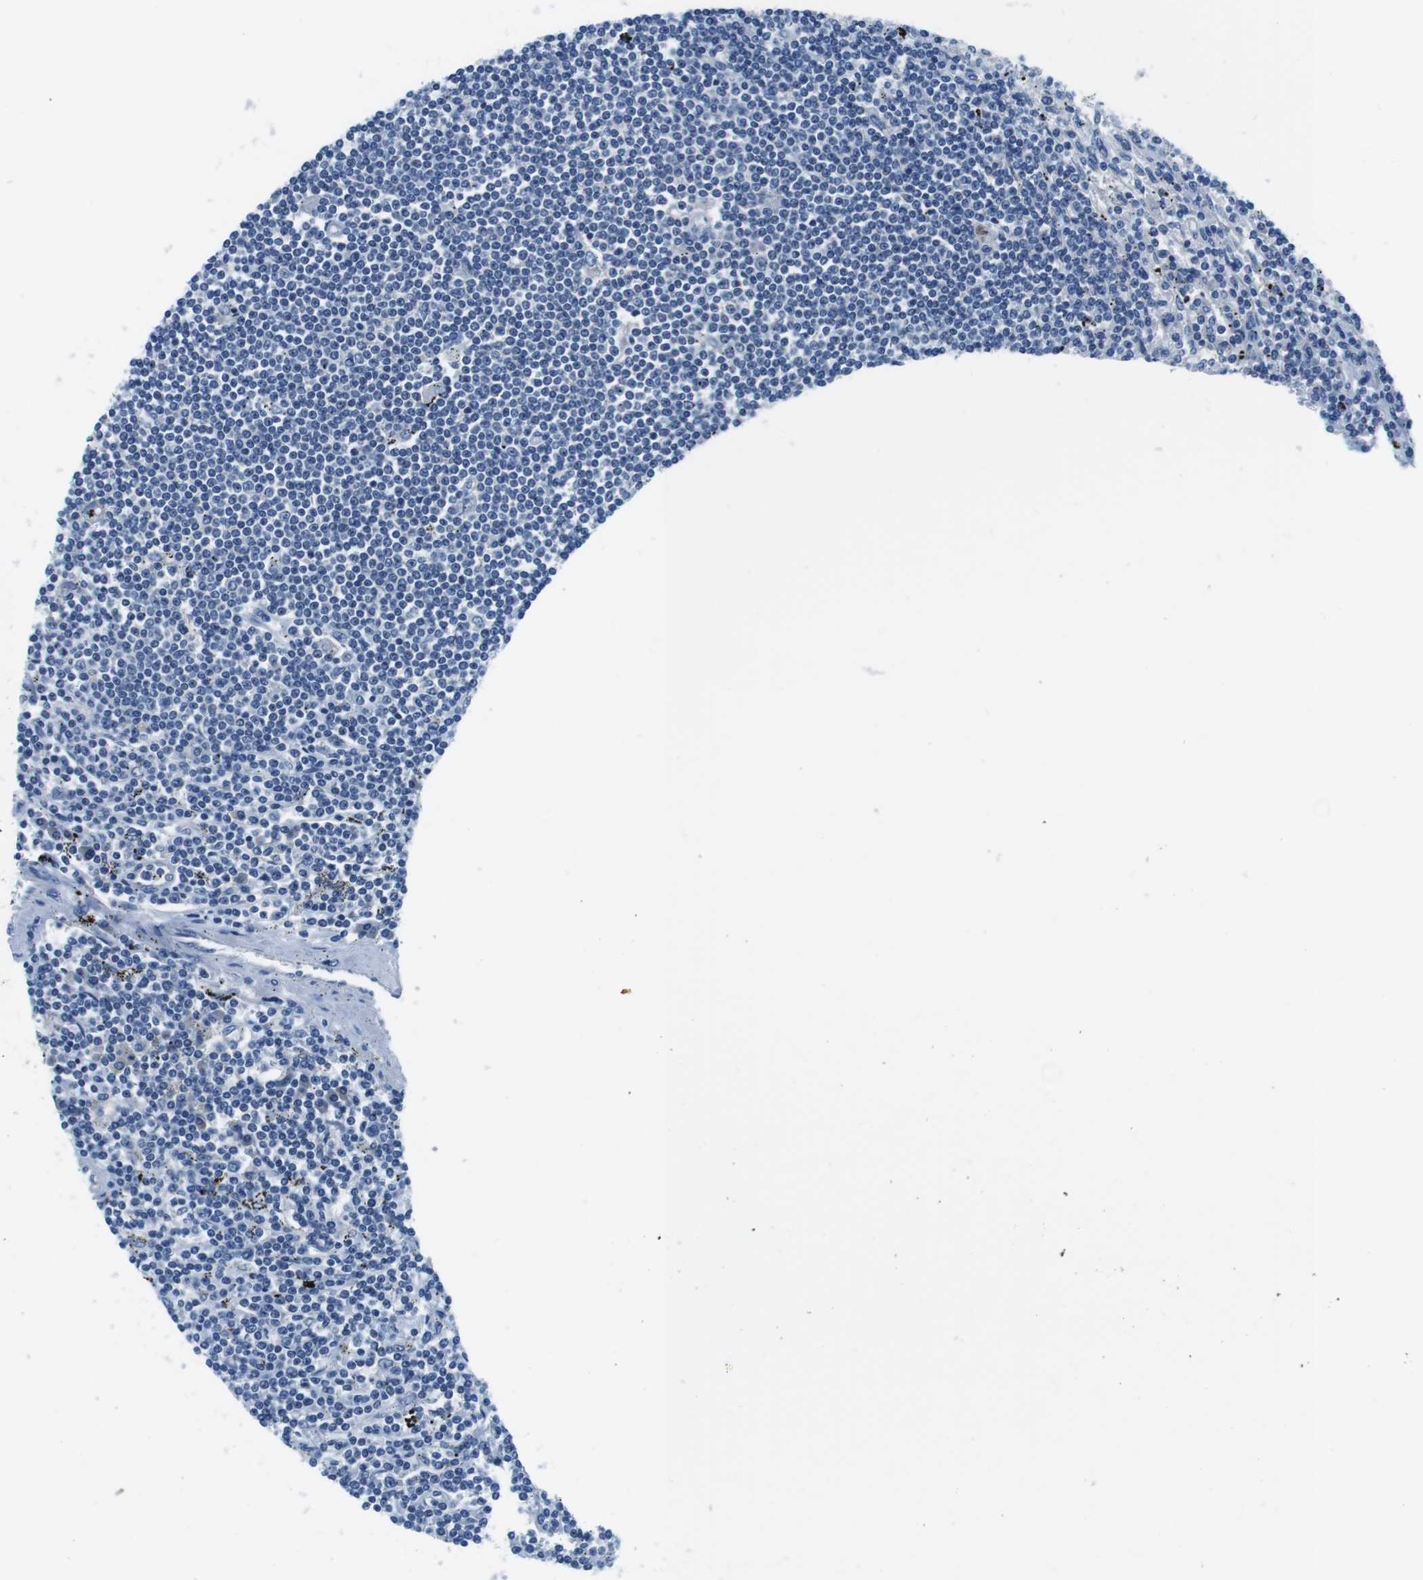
{"staining": {"intensity": "negative", "quantity": "none", "location": "none"}, "tissue": "lymphoma", "cell_type": "Tumor cells", "image_type": "cancer", "snomed": [{"axis": "morphology", "description": "Malignant lymphoma, non-Hodgkin's type, Low grade"}, {"axis": "topography", "description": "Spleen"}], "caption": "Lymphoma stained for a protein using immunohistochemistry (IHC) reveals no positivity tumor cells.", "gene": "DENND4C", "patient": {"sex": "male", "age": 76}}